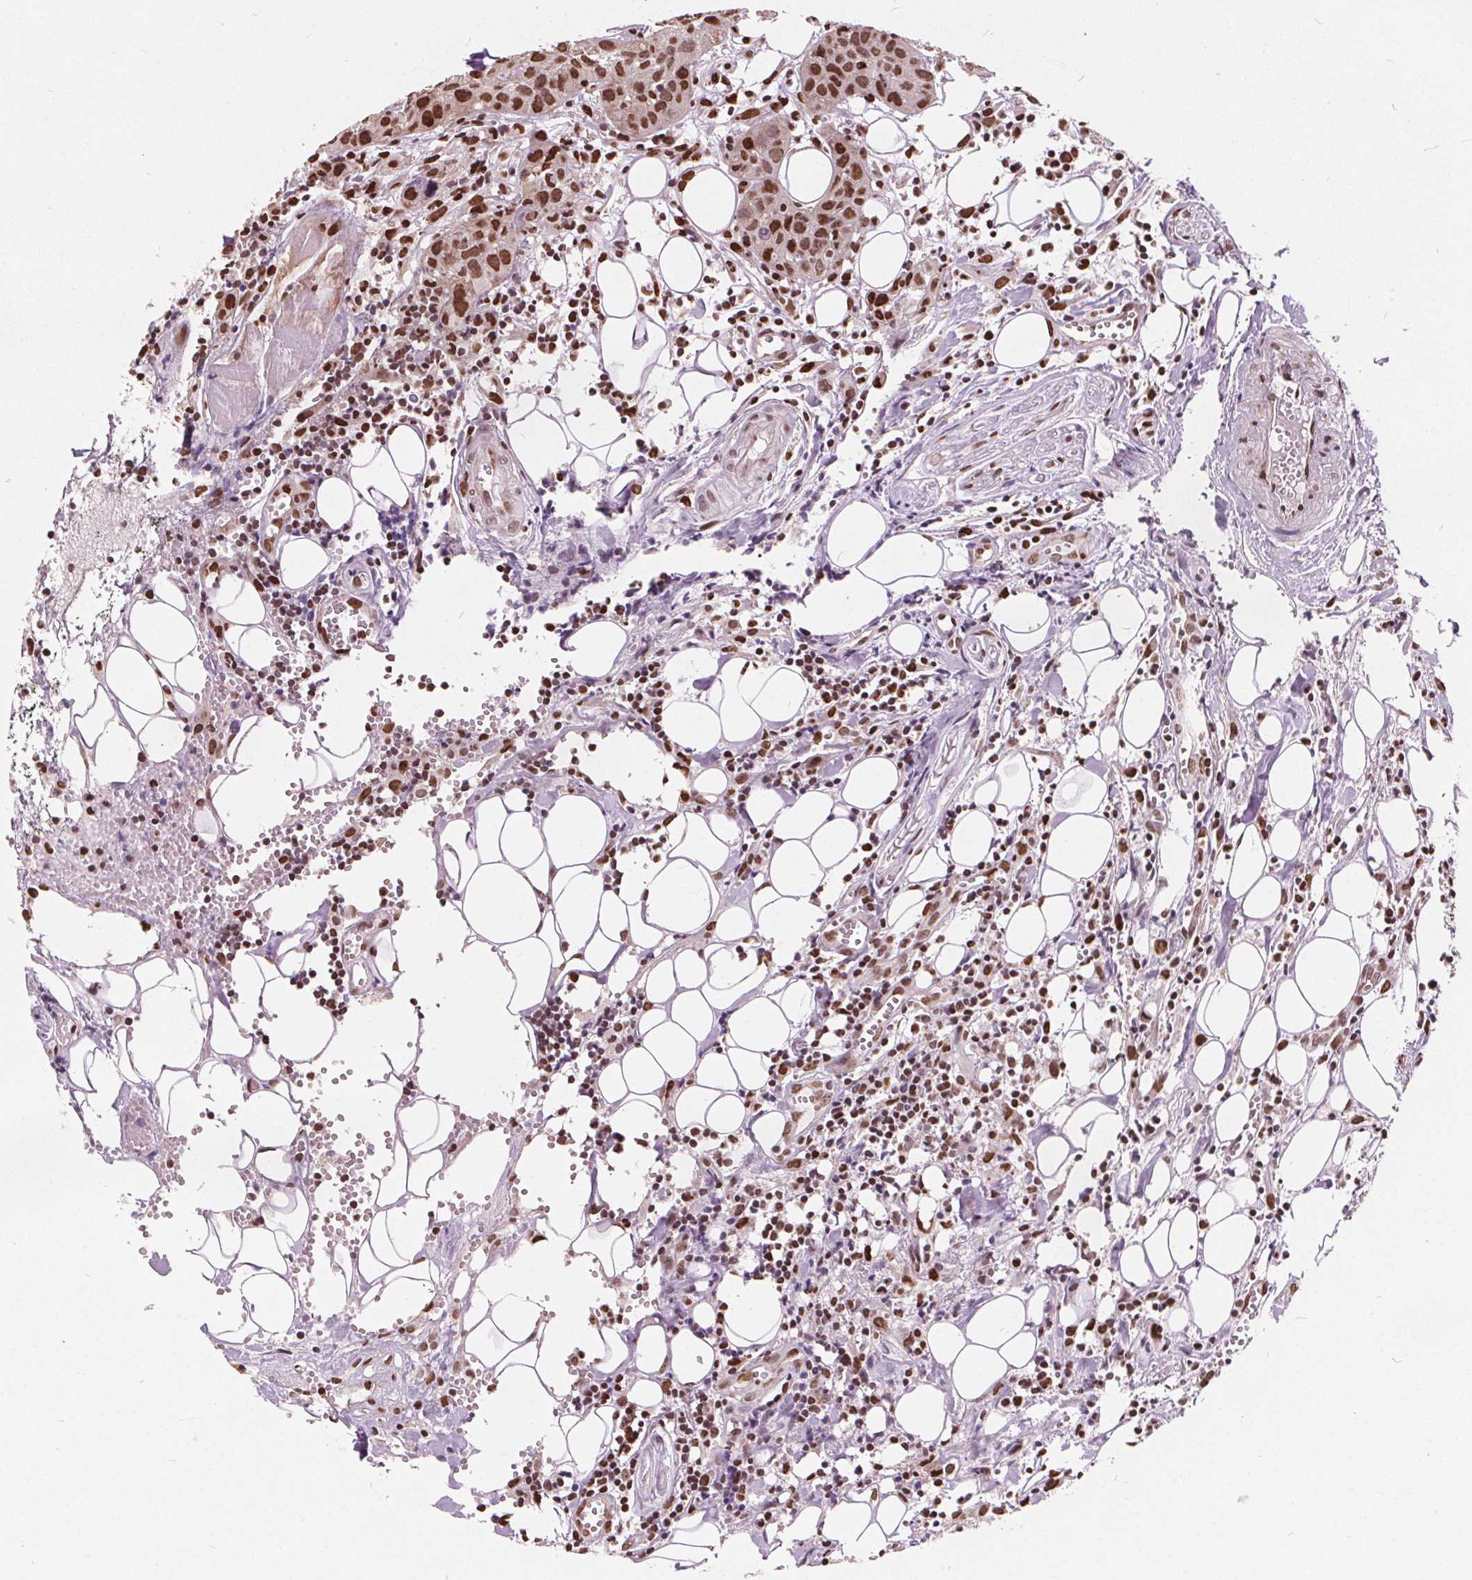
{"staining": {"intensity": "moderate", "quantity": ">75%", "location": "nuclear"}, "tissue": "head and neck cancer", "cell_type": "Tumor cells", "image_type": "cancer", "snomed": [{"axis": "morphology", "description": "Squamous cell carcinoma, NOS"}, {"axis": "topography", "description": "Oral tissue"}, {"axis": "topography", "description": "Head-Neck"}], "caption": "A micrograph of human head and neck squamous cell carcinoma stained for a protein exhibits moderate nuclear brown staining in tumor cells.", "gene": "ISLR2", "patient": {"sex": "male", "age": 58}}